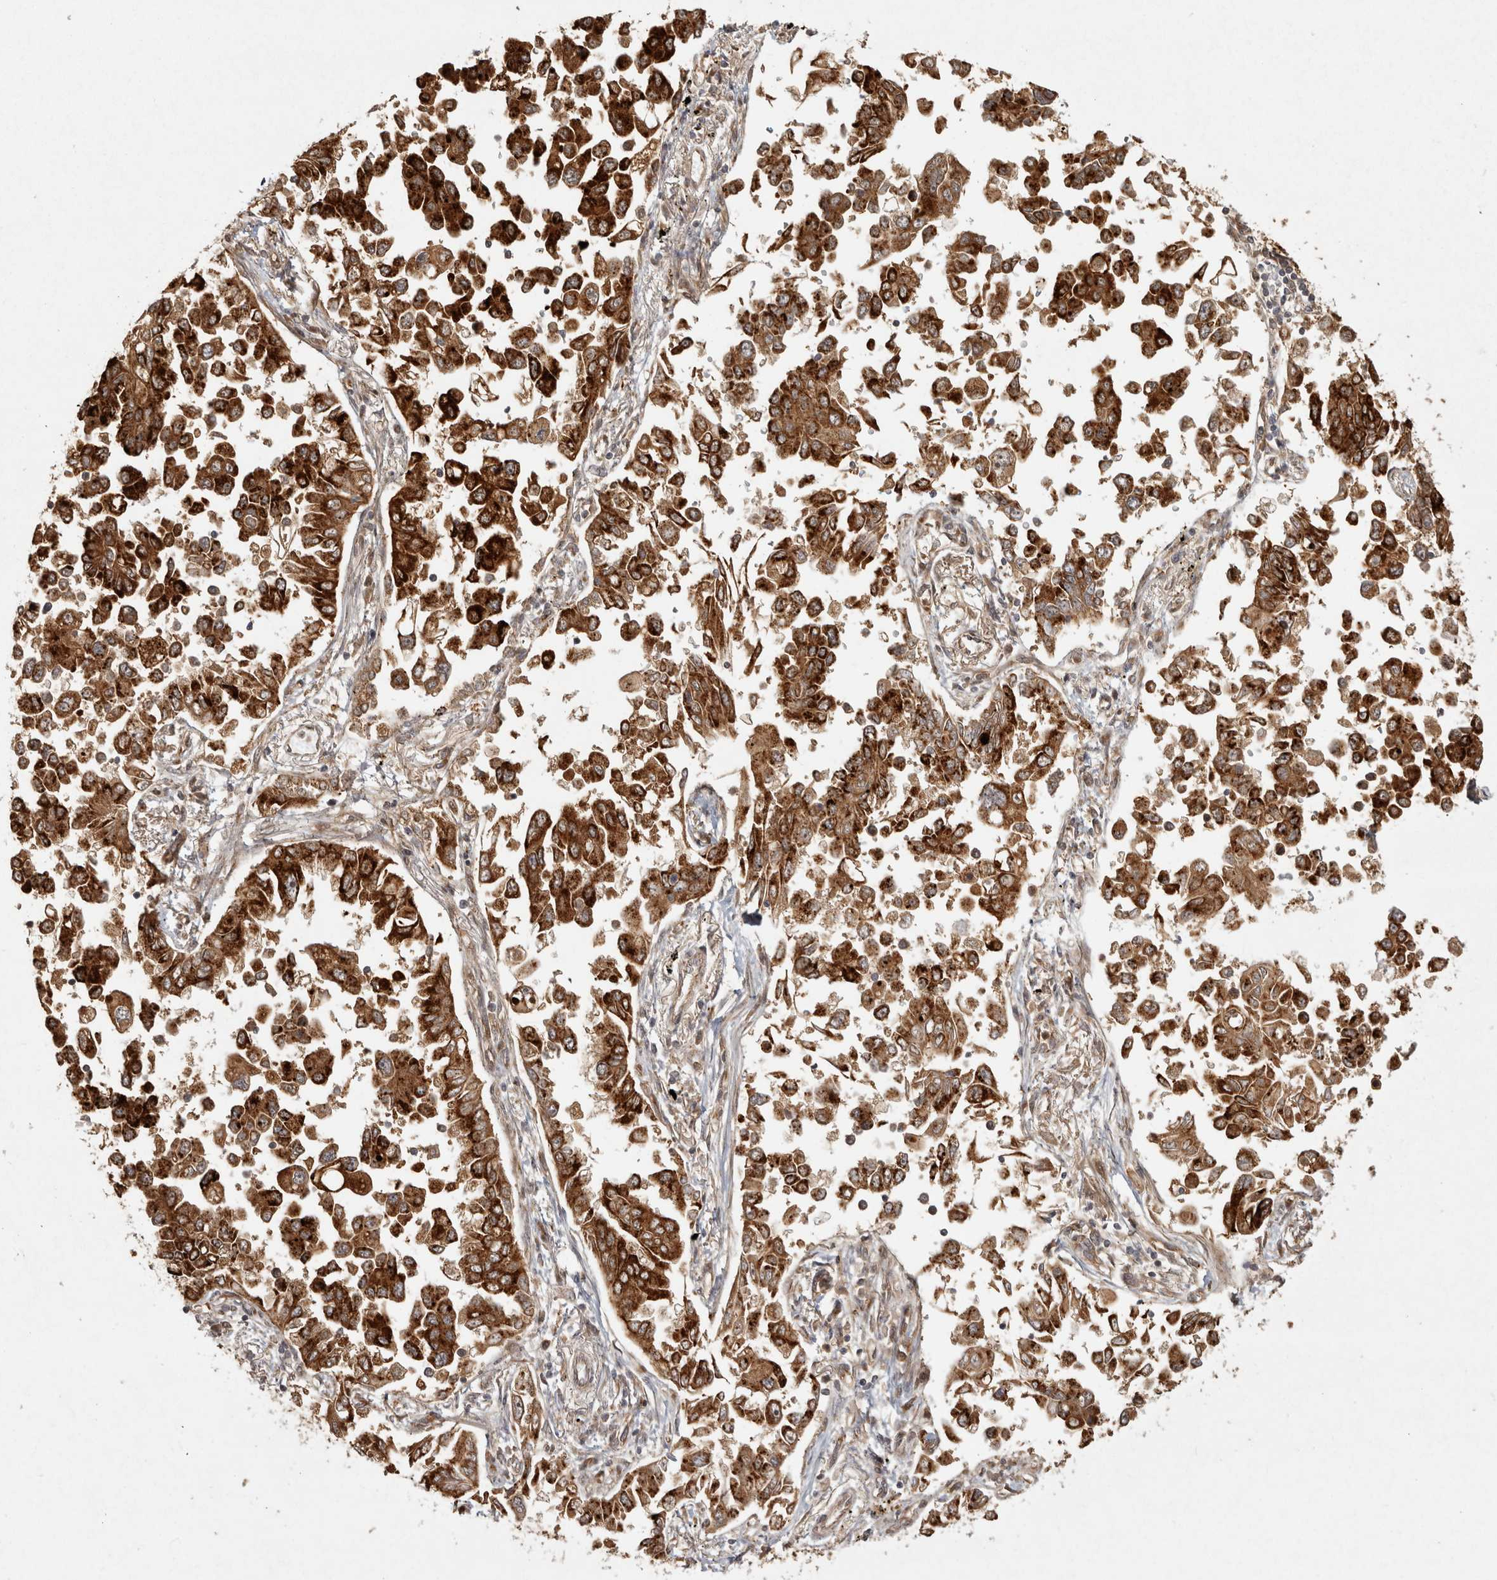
{"staining": {"intensity": "strong", "quantity": ">75%", "location": "cytoplasmic/membranous"}, "tissue": "lung cancer", "cell_type": "Tumor cells", "image_type": "cancer", "snomed": [{"axis": "morphology", "description": "Adenocarcinoma, NOS"}, {"axis": "topography", "description": "Lung"}], "caption": "Immunohistochemical staining of adenocarcinoma (lung) exhibits strong cytoplasmic/membranous protein positivity in about >75% of tumor cells. Using DAB (brown) and hematoxylin (blue) stains, captured at high magnification using brightfield microscopy.", "gene": "CAMSAP2", "patient": {"sex": "female", "age": 67}}